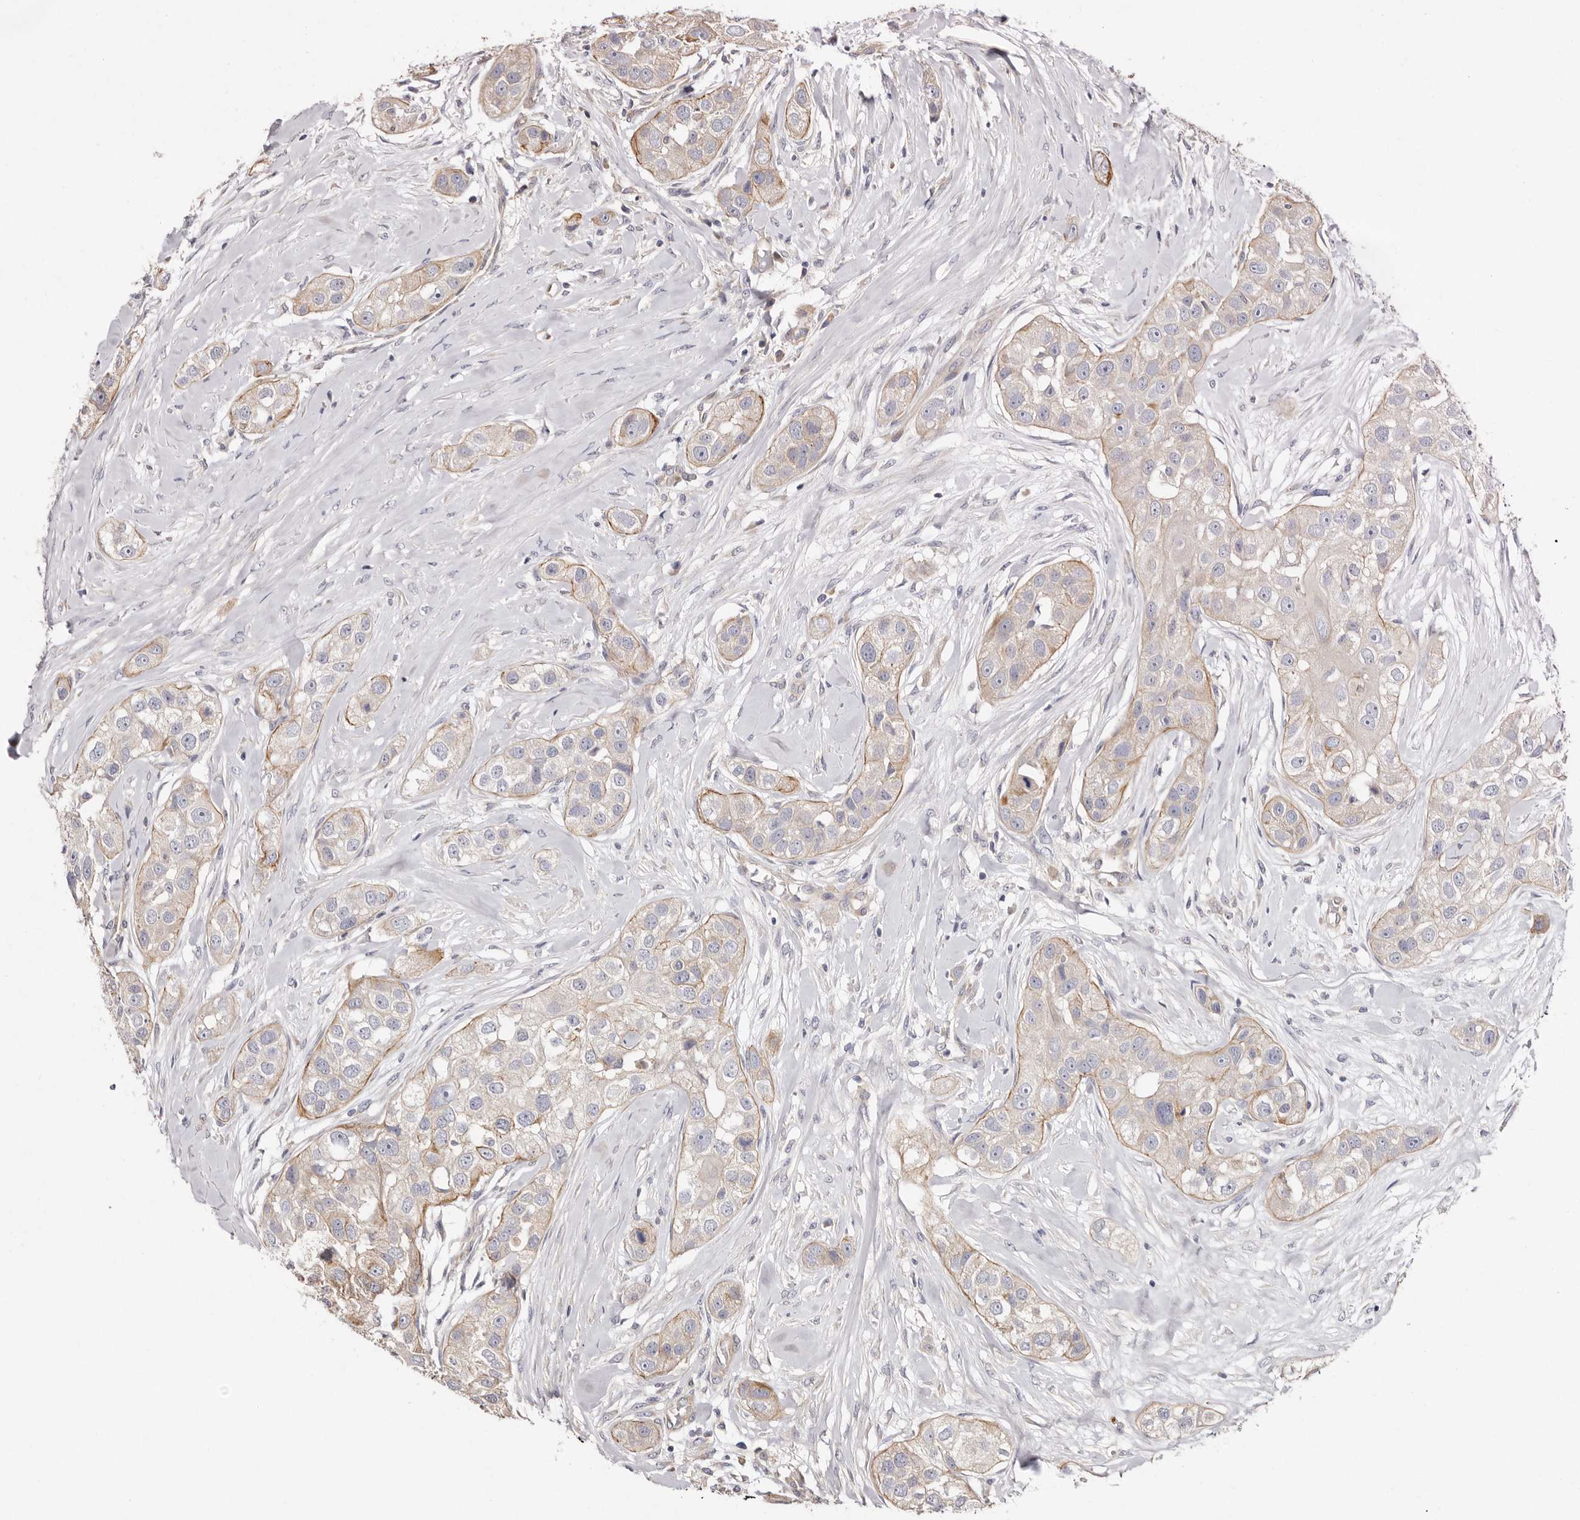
{"staining": {"intensity": "moderate", "quantity": "<25%", "location": "cytoplasmic/membranous"}, "tissue": "head and neck cancer", "cell_type": "Tumor cells", "image_type": "cancer", "snomed": [{"axis": "morphology", "description": "Normal tissue, NOS"}, {"axis": "morphology", "description": "Squamous cell carcinoma, NOS"}, {"axis": "topography", "description": "Skeletal muscle"}, {"axis": "topography", "description": "Head-Neck"}], "caption": "Tumor cells exhibit low levels of moderate cytoplasmic/membranous positivity in approximately <25% of cells in head and neck squamous cell carcinoma. The staining was performed using DAB, with brown indicating positive protein expression. Nuclei are stained blue with hematoxylin.", "gene": "FAM167B", "patient": {"sex": "male", "age": 51}}